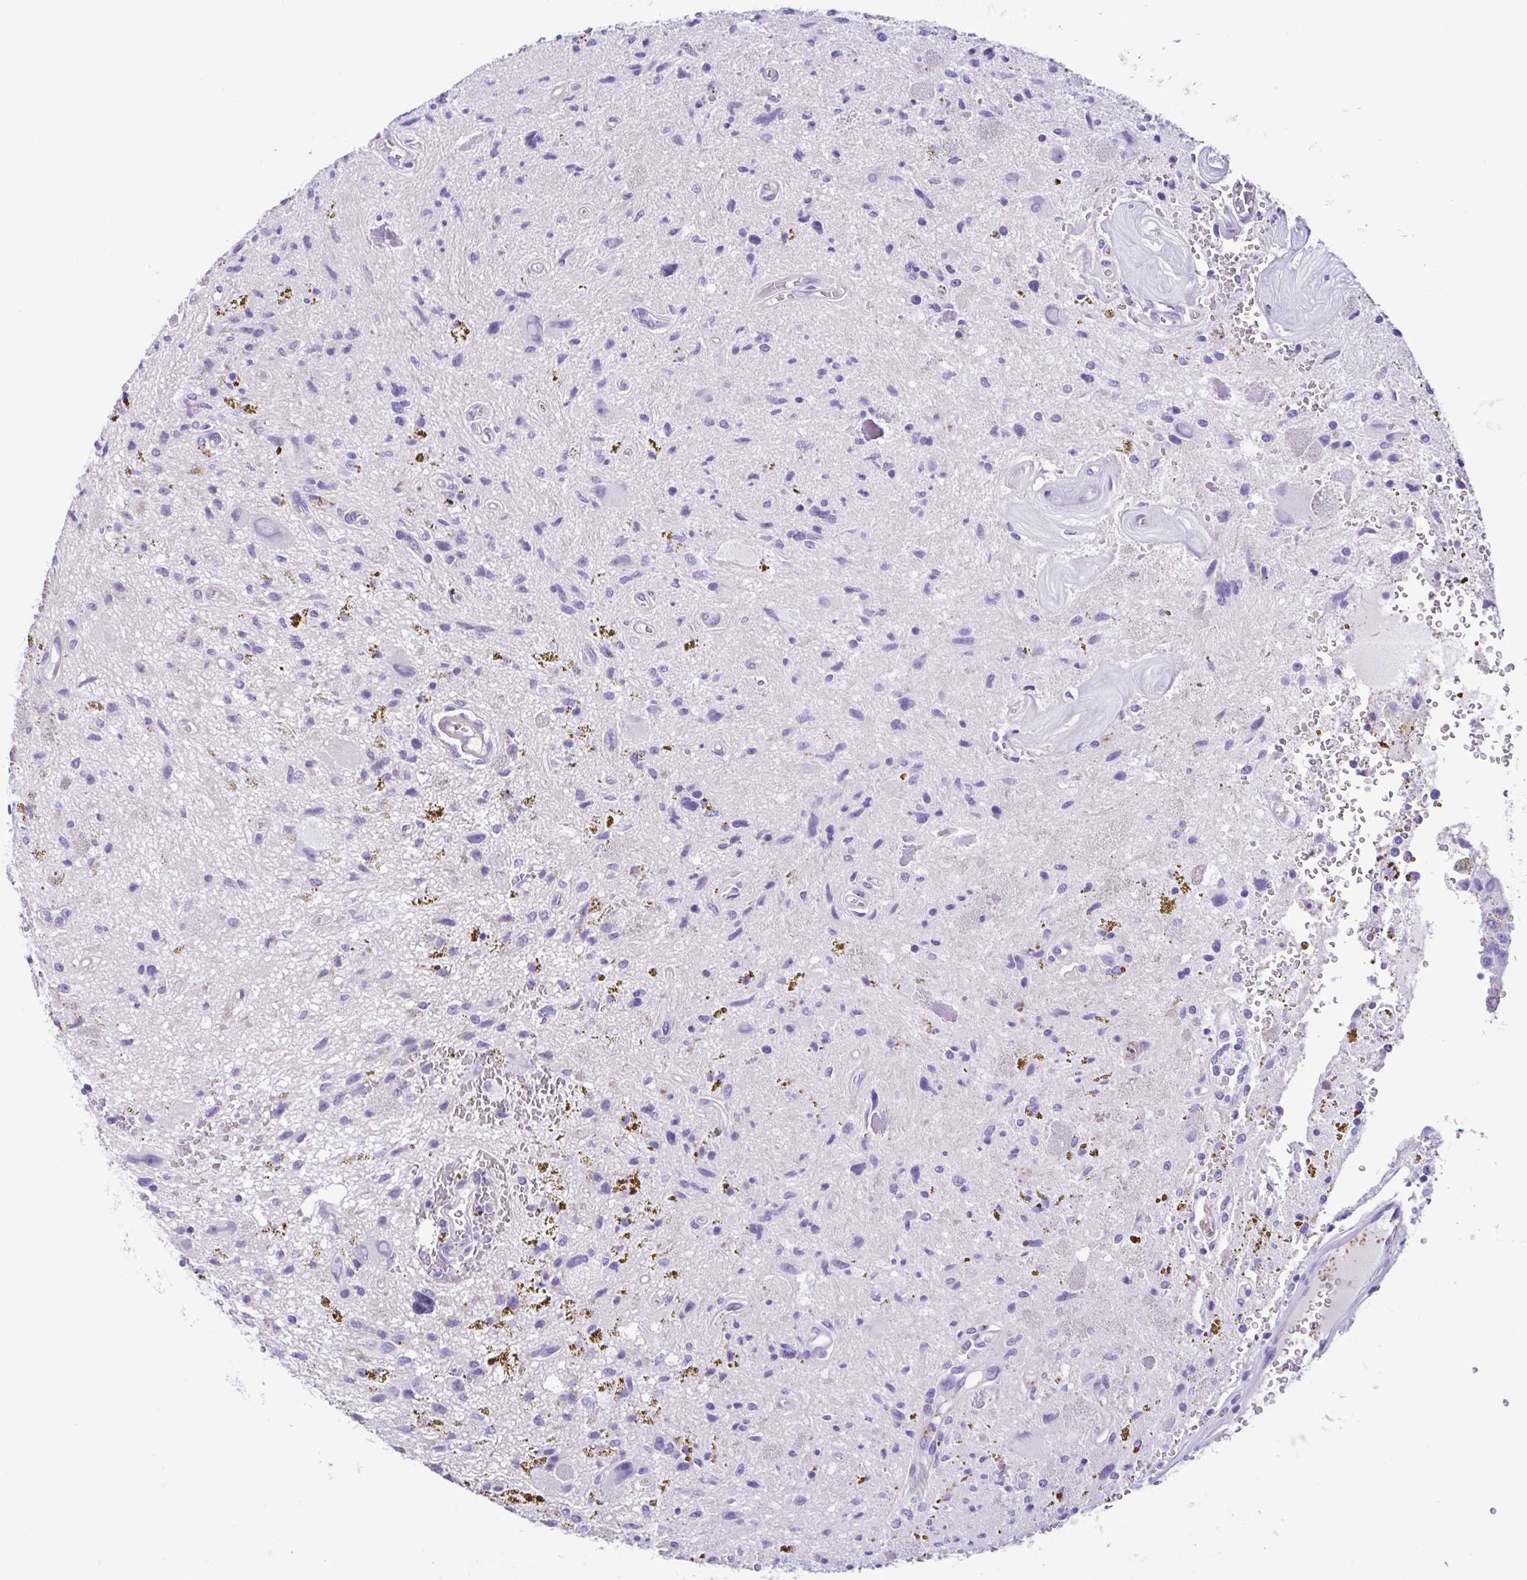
{"staining": {"intensity": "negative", "quantity": "none", "location": "none"}, "tissue": "glioma", "cell_type": "Tumor cells", "image_type": "cancer", "snomed": [{"axis": "morphology", "description": "Glioma, malignant, Low grade"}, {"axis": "topography", "description": "Cerebellum"}], "caption": "Immunohistochemistry photomicrograph of neoplastic tissue: malignant low-grade glioma stained with DAB (3,3'-diaminobenzidine) demonstrates no significant protein expression in tumor cells.", "gene": "CYP11B1", "patient": {"sex": "female", "age": 14}}